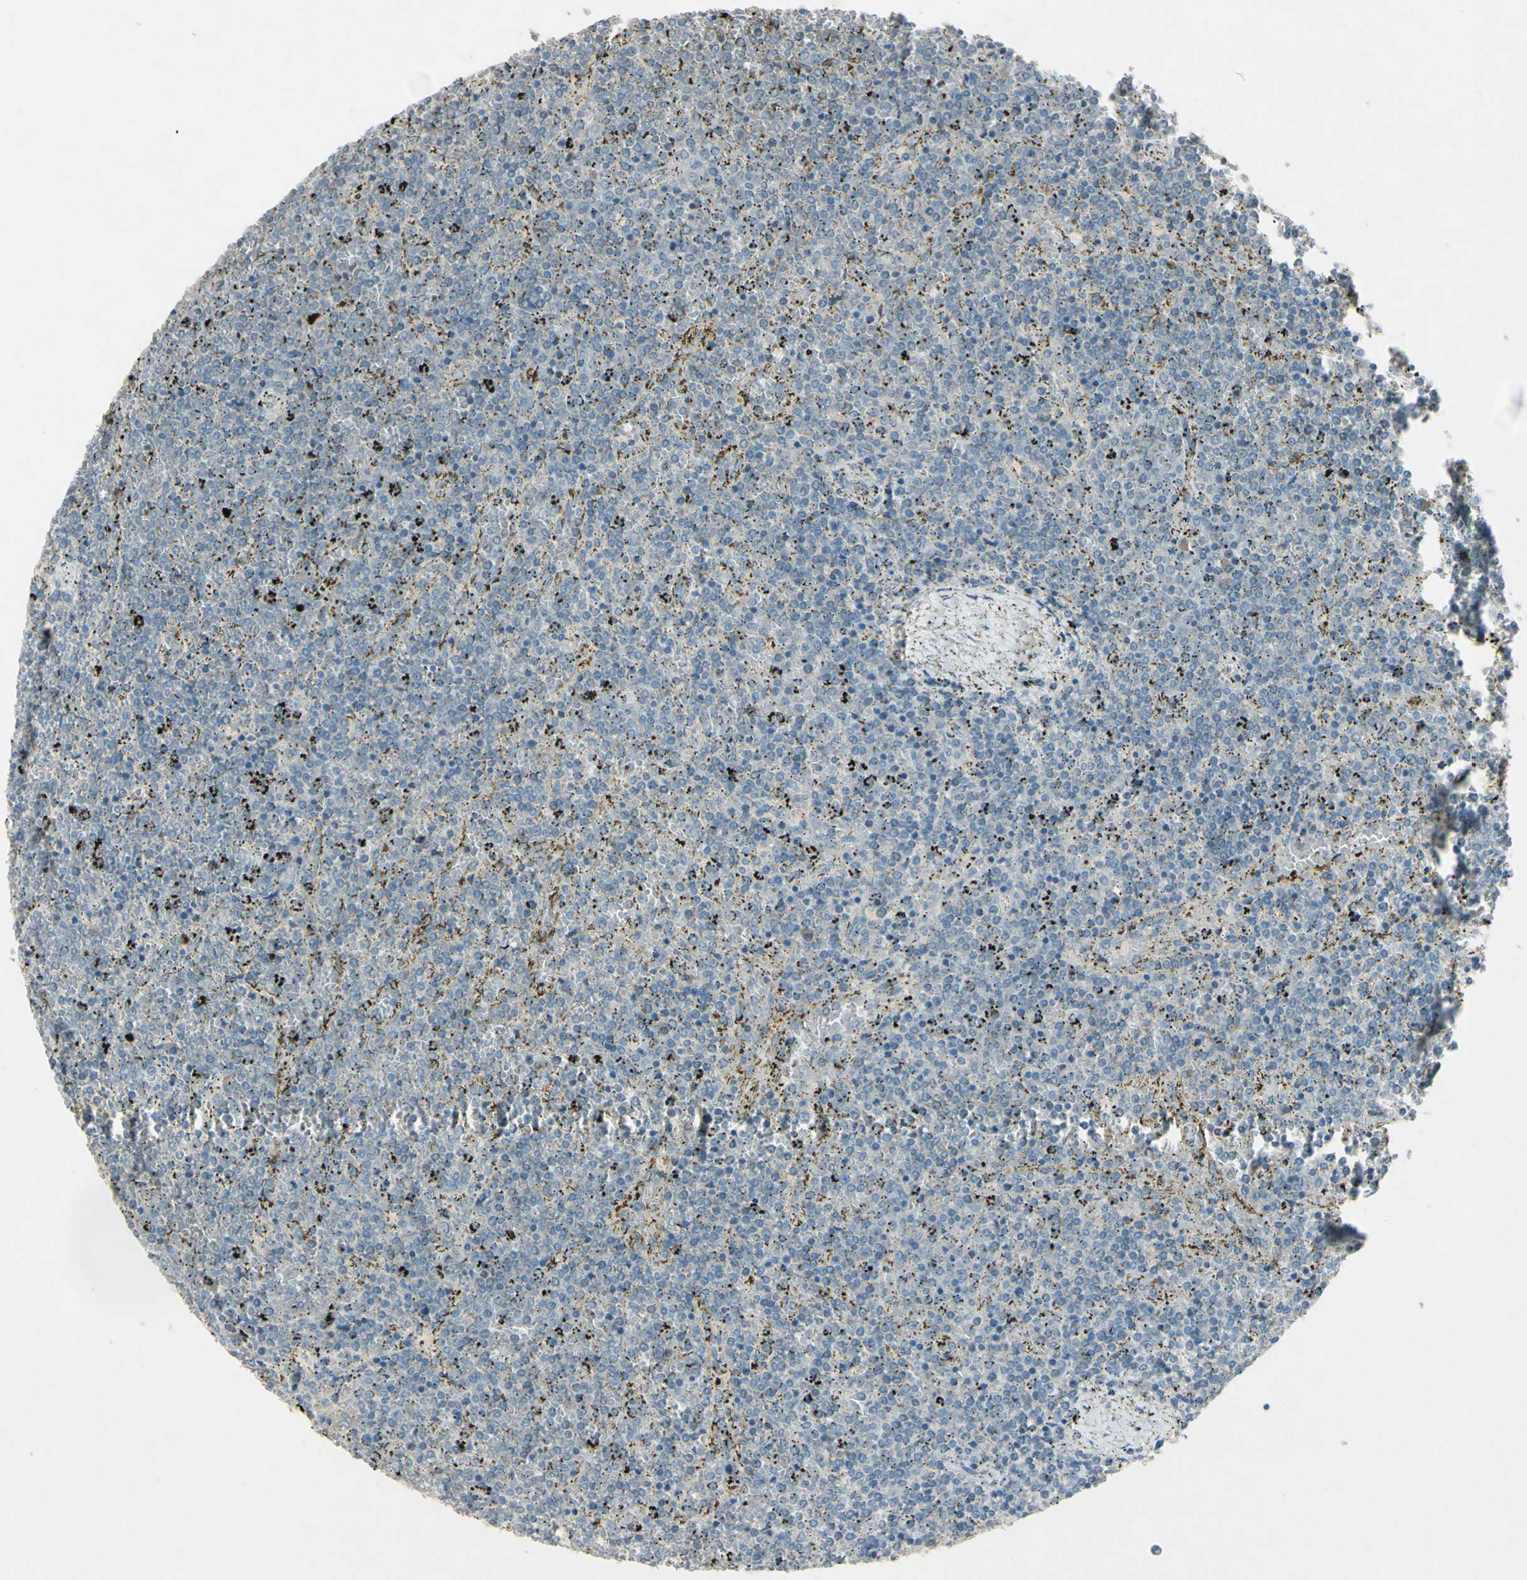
{"staining": {"intensity": "negative", "quantity": "none", "location": "none"}, "tissue": "lymphoma", "cell_type": "Tumor cells", "image_type": "cancer", "snomed": [{"axis": "morphology", "description": "Malignant lymphoma, non-Hodgkin's type, Low grade"}, {"axis": "topography", "description": "Spleen"}], "caption": "High magnification brightfield microscopy of lymphoma stained with DAB (3,3'-diaminobenzidine) (brown) and counterstained with hematoxylin (blue): tumor cells show no significant staining.", "gene": "TIMM21", "patient": {"sex": "female", "age": 77}}